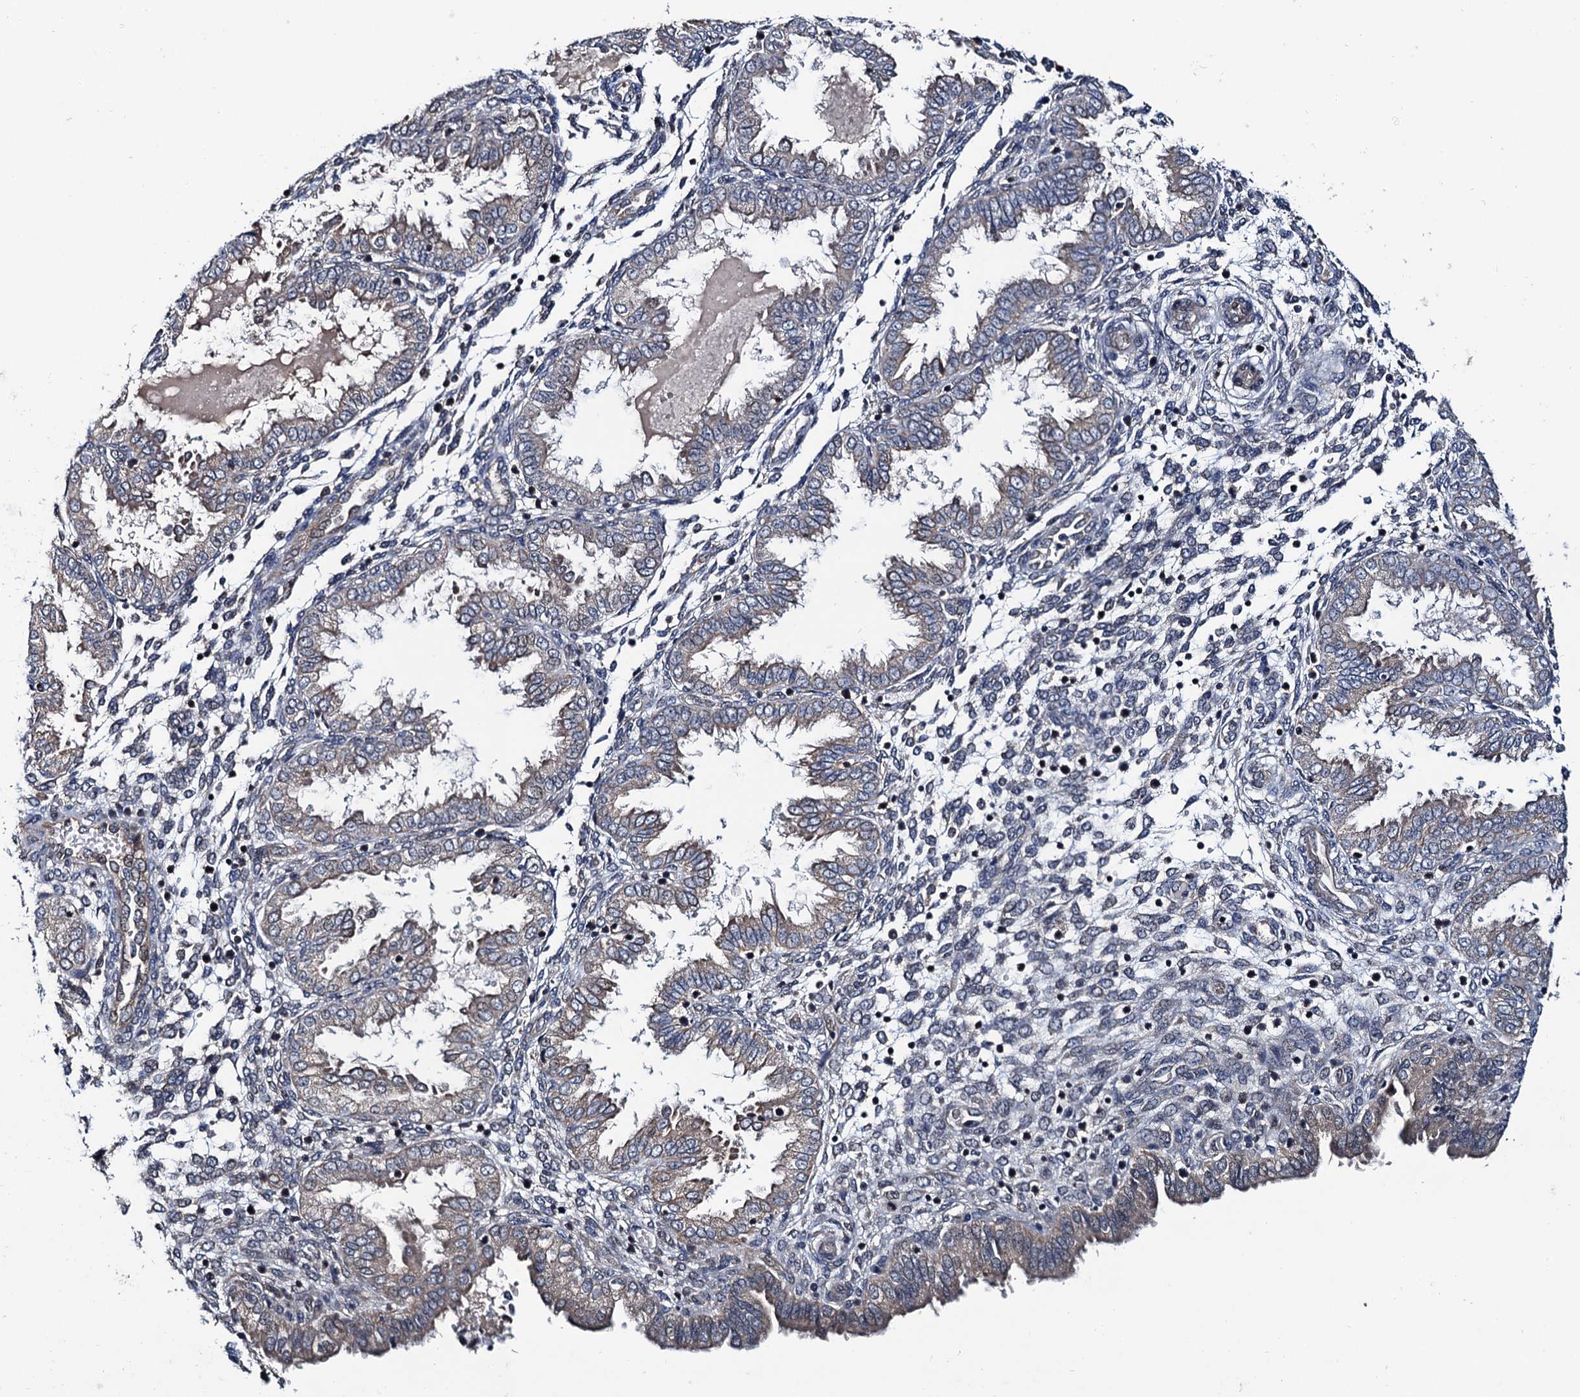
{"staining": {"intensity": "negative", "quantity": "none", "location": "none"}, "tissue": "endometrium", "cell_type": "Cells in endometrial stroma", "image_type": "normal", "snomed": [{"axis": "morphology", "description": "Normal tissue, NOS"}, {"axis": "topography", "description": "Endometrium"}], "caption": "IHC histopathology image of normal human endometrium stained for a protein (brown), which exhibits no expression in cells in endometrial stroma.", "gene": "NAA16", "patient": {"sex": "female", "age": 33}}